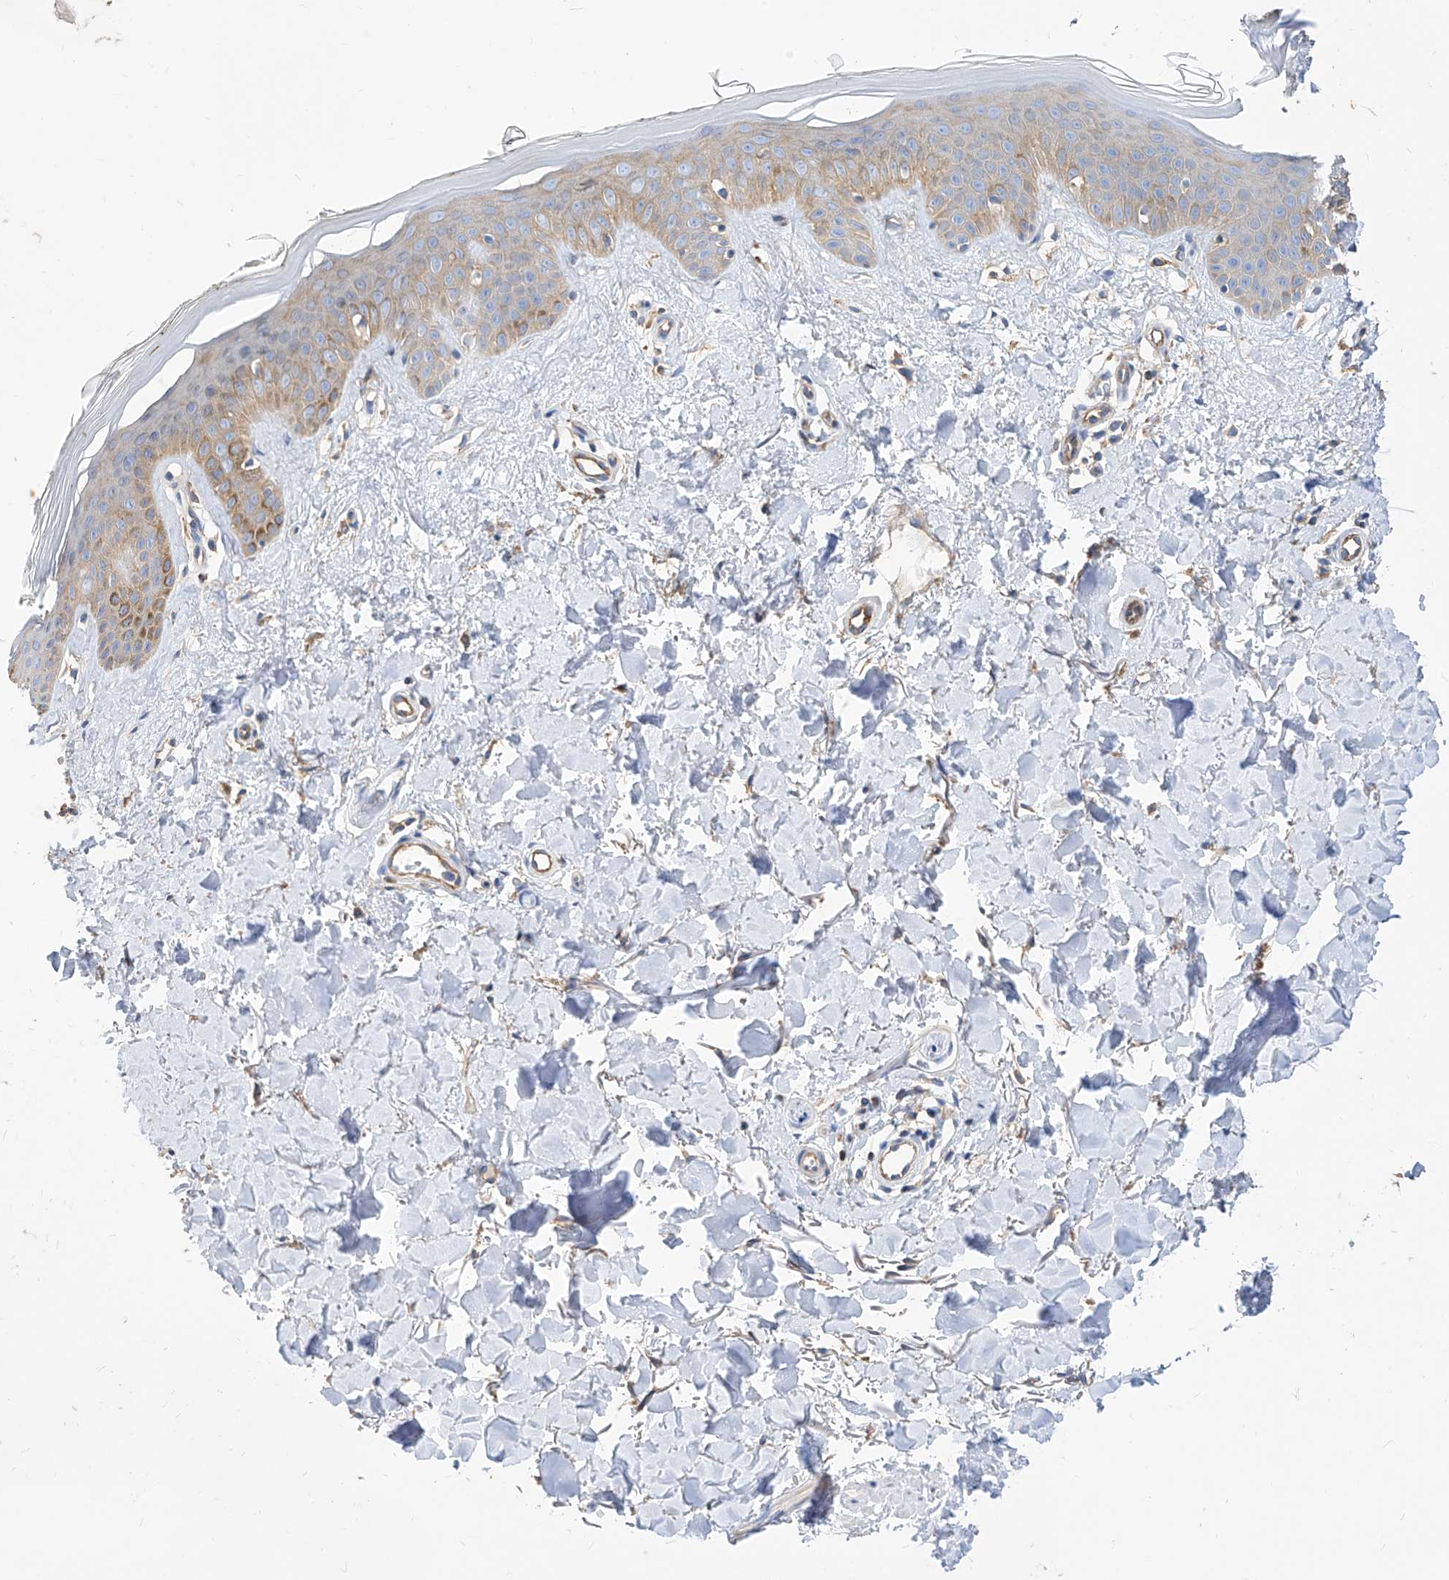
{"staining": {"intensity": "negative", "quantity": "none", "location": "none"}, "tissue": "skin", "cell_type": "Fibroblasts", "image_type": "normal", "snomed": [{"axis": "morphology", "description": "Normal tissue, NOS"}, {"axis": "topography", "description": "Skin"}], "caption": "This micrograph is of benign skin stained with immunohistochemistry to label a protein in brown with the nuclei are counter-stained blue. There is no expression in fibroblasts.", "gene": "SCGB2A1", "patient": {"sex": "female", "age": 64}}